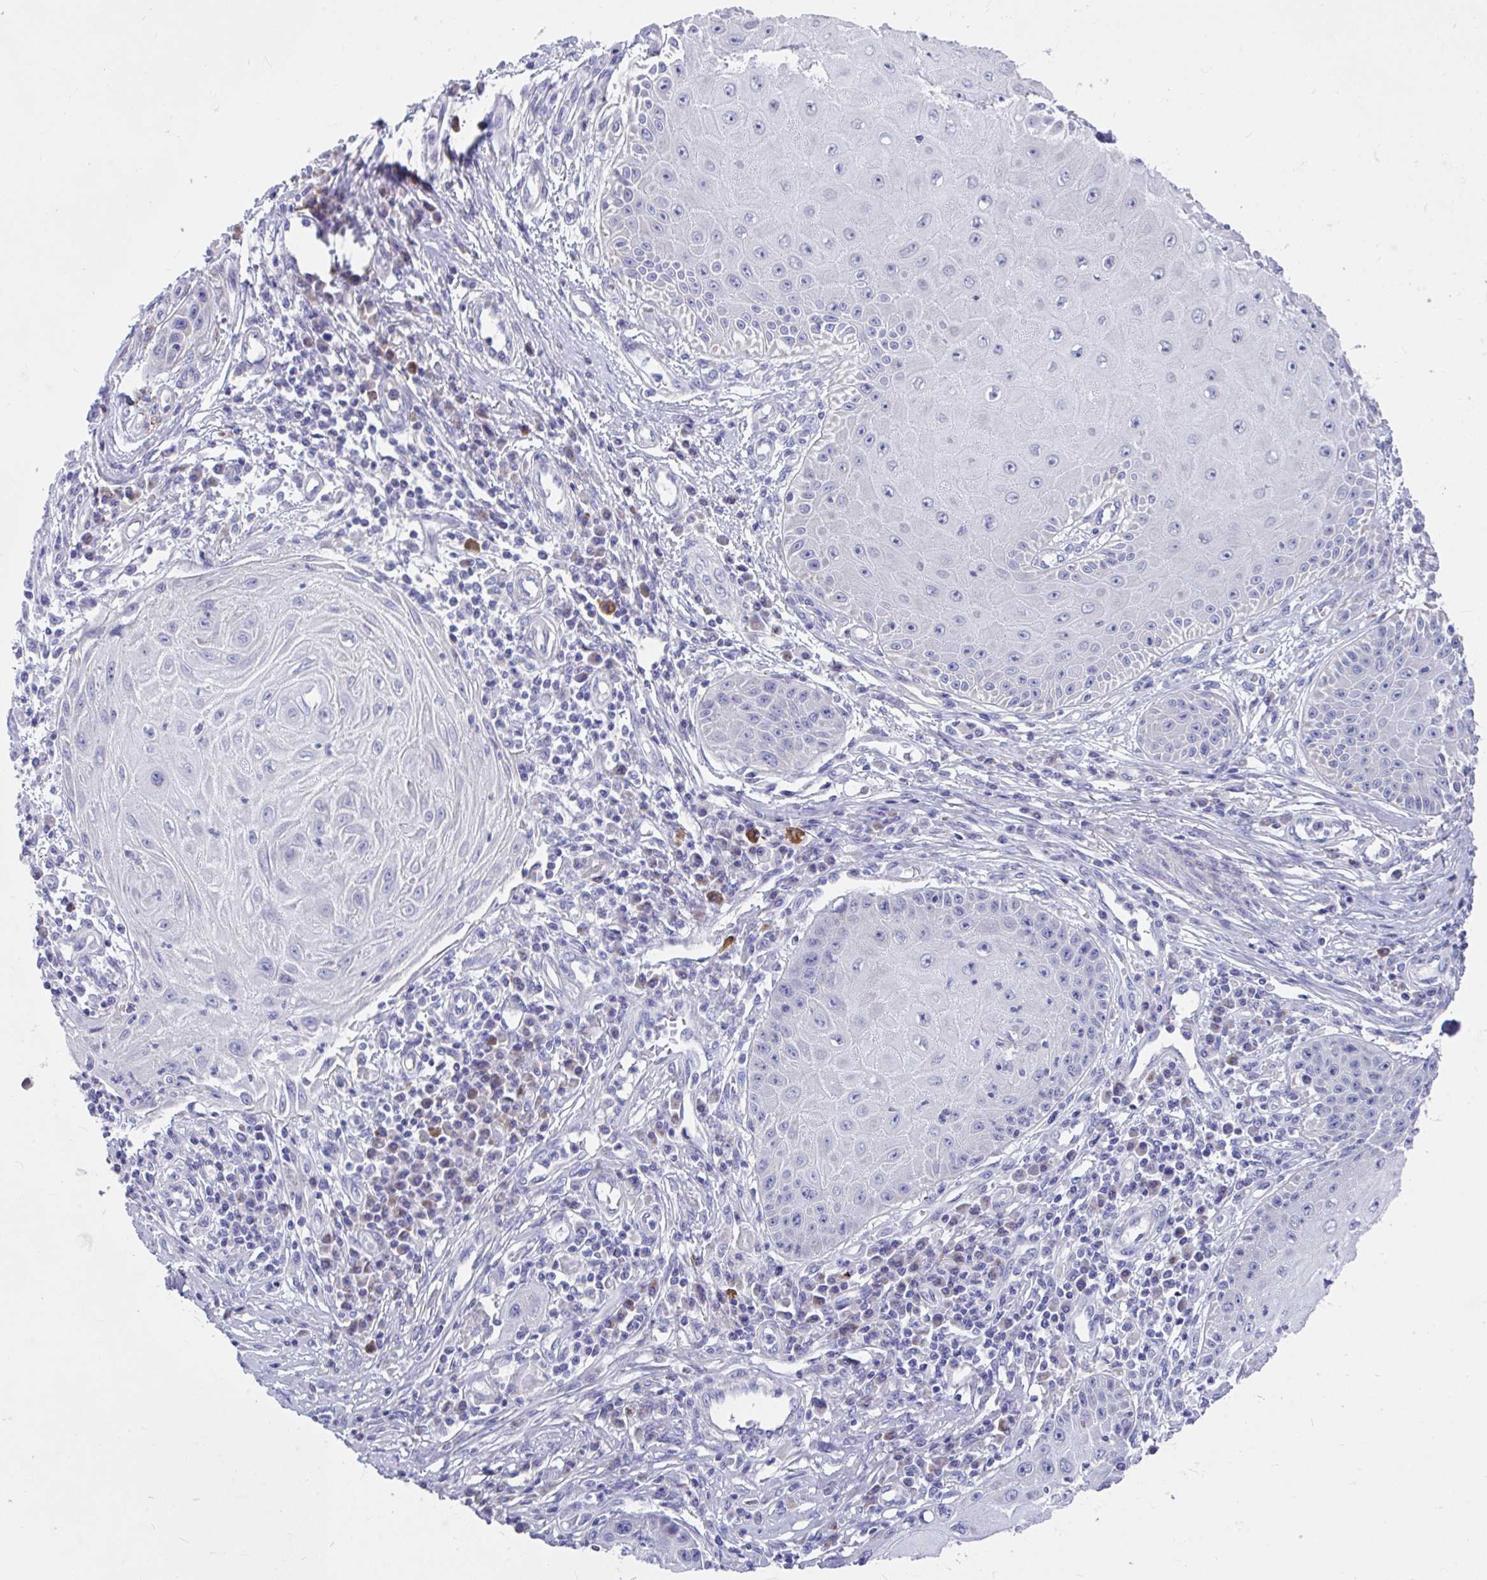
{"staining": {"intensity": "negative", "quantity": "none", "location": "none"}, "tissue": "skin cancer", "cell_type": "Tumor cells", "image_type": "cancer", "snomed": [{"axis": "morphology", "description": "Squamous cell carcinoma, NOS"}, {"axis": "topography", "description": "Skin"}, {"axis": "topography", "description": "Vulva"}], "caption": "Immunohistochemistry micrograph of neoplastic tissue: skin cancer (squamous cell carcinoma) stained with DAB shows no significant protein expression in tumor cells.", "gene": "CCSAP", "patient": {"sex": "female", "age": 44}}